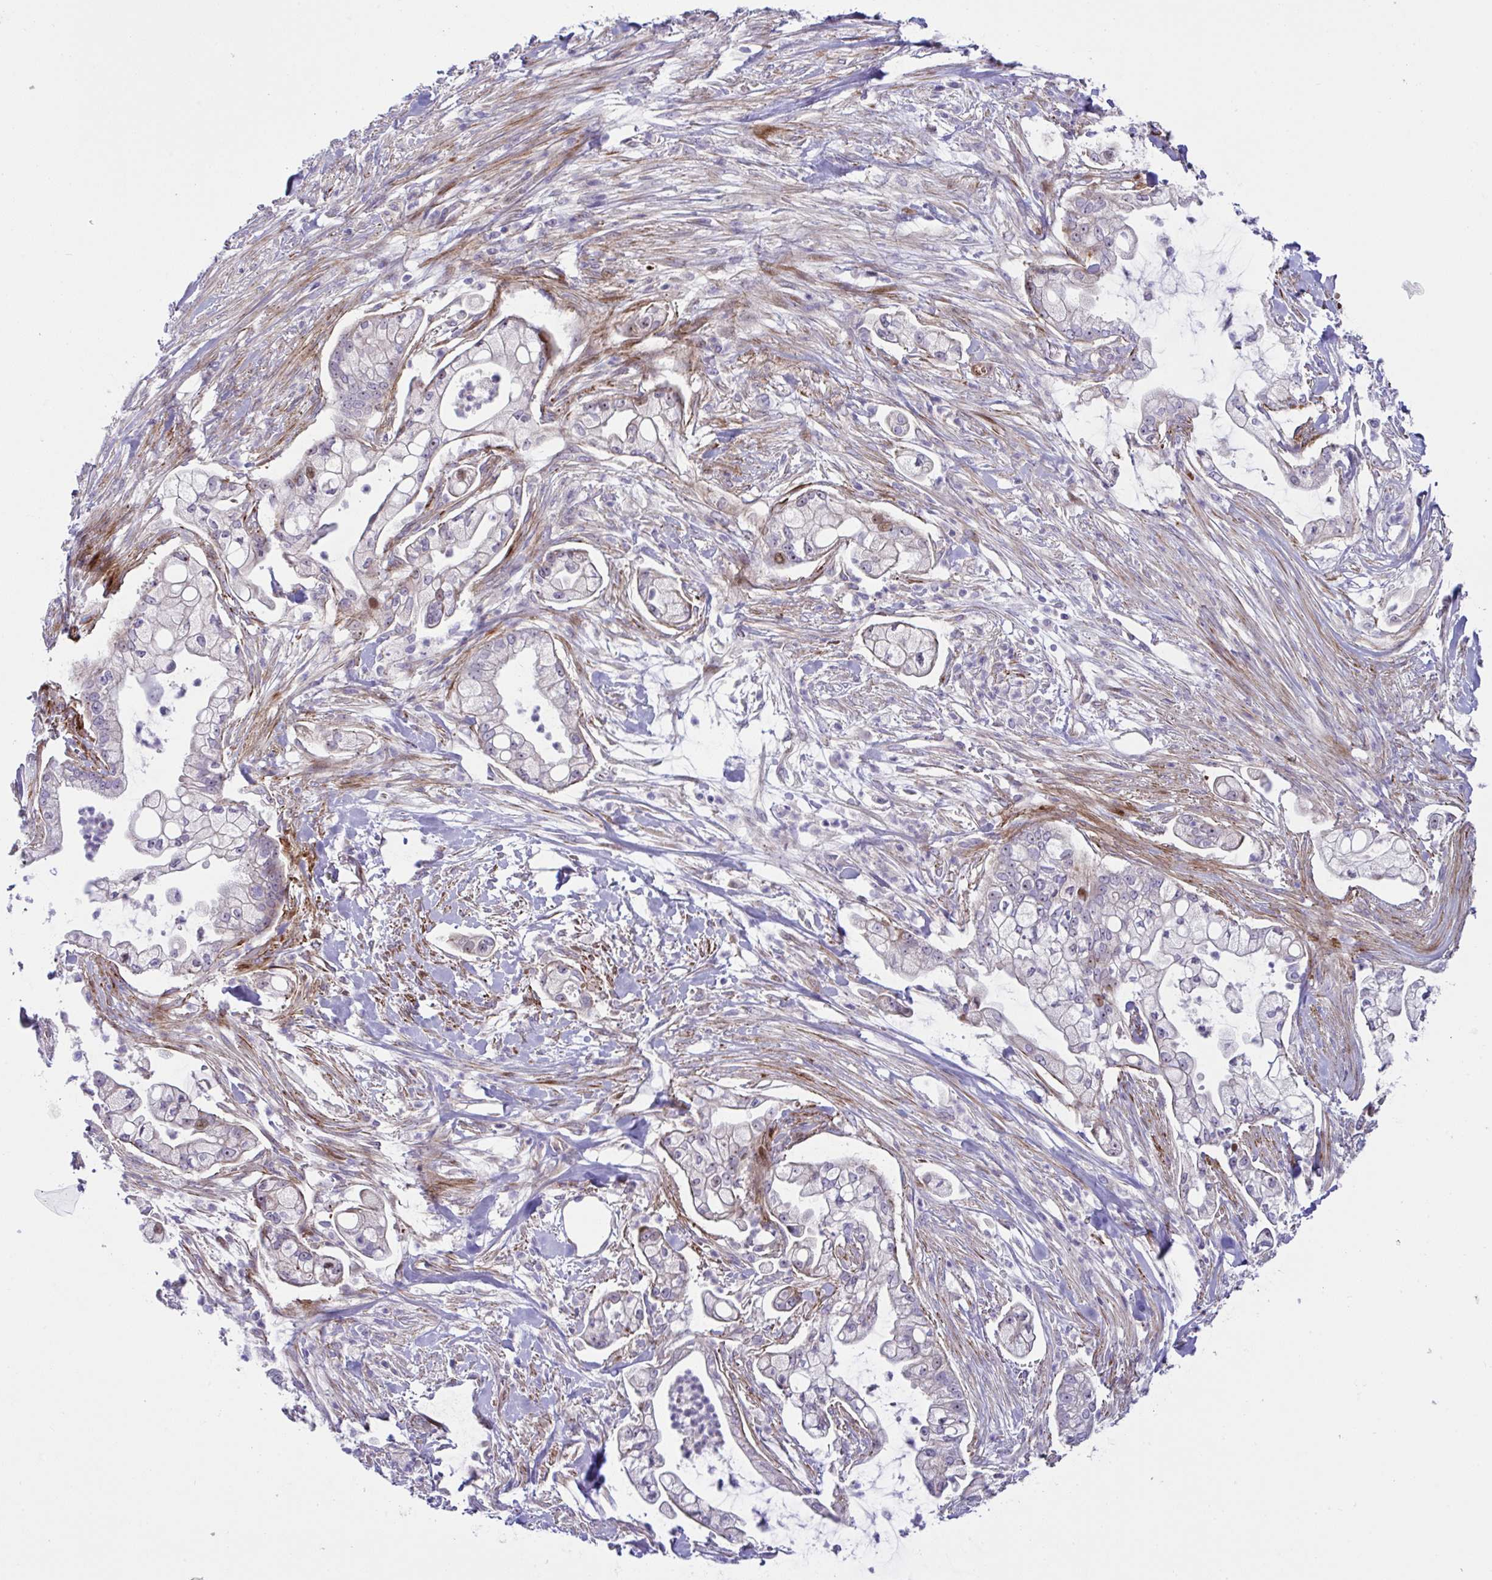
{"staining": {"intensity": "negative", "quantity": "none", "location": "none"}, "tissue": "pancreatic cancer", "cell_type": "Tumor cells", "image_type": "cancer", "snomed": [{"axis": "morphology", "description": "Adenocarcinoma, NOS"}, {"axis": "topography", "description": "Pancreas"}], "caption": "Immunohistochemistry (IHC) of pancreatic adenocarcinoma demonstrates no expression in tumor cells.", "gene": "ZNF713", "patient": {"sex": "female", "age": 69}}